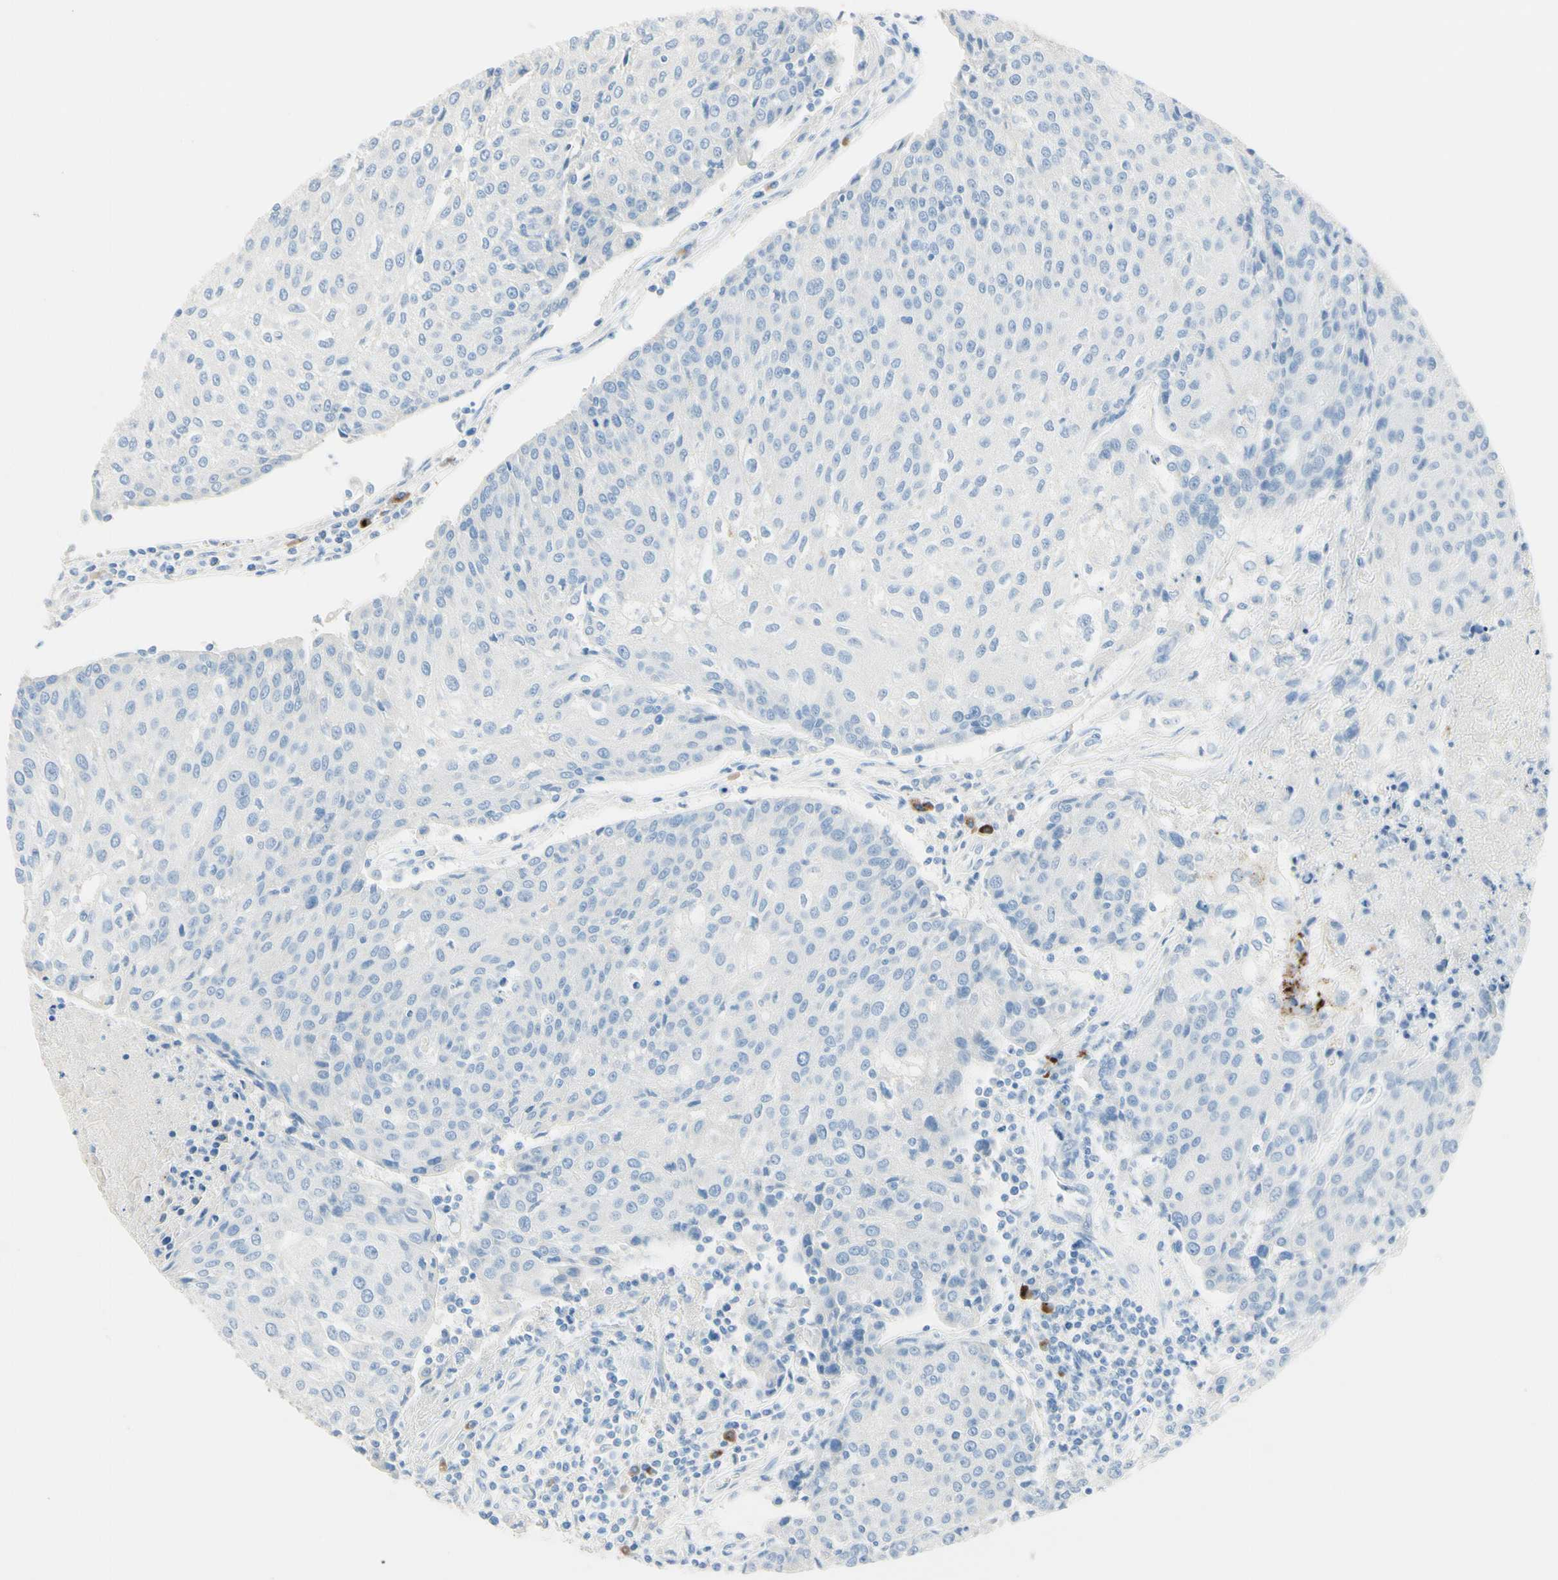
{"staining": {"intensity": "negative", "quantity": "none", "location": "none"}, "tissue": "urothelial cancer", "cell_type": "Tumor cells", "image_type": "cancer", "snomed": [{"axis": "morphology", "description": "Urothelial carcinoma, High grade"}, {"axis": "topography", "description": "Urinary bladder"}], "caption": "Immunohistochemical staining of high-grade urothelial carcinoma demonstrates no significant staining in tumor cells.", "gene": "IL6ST", "patient": {"sex": "female", "age": 85}}